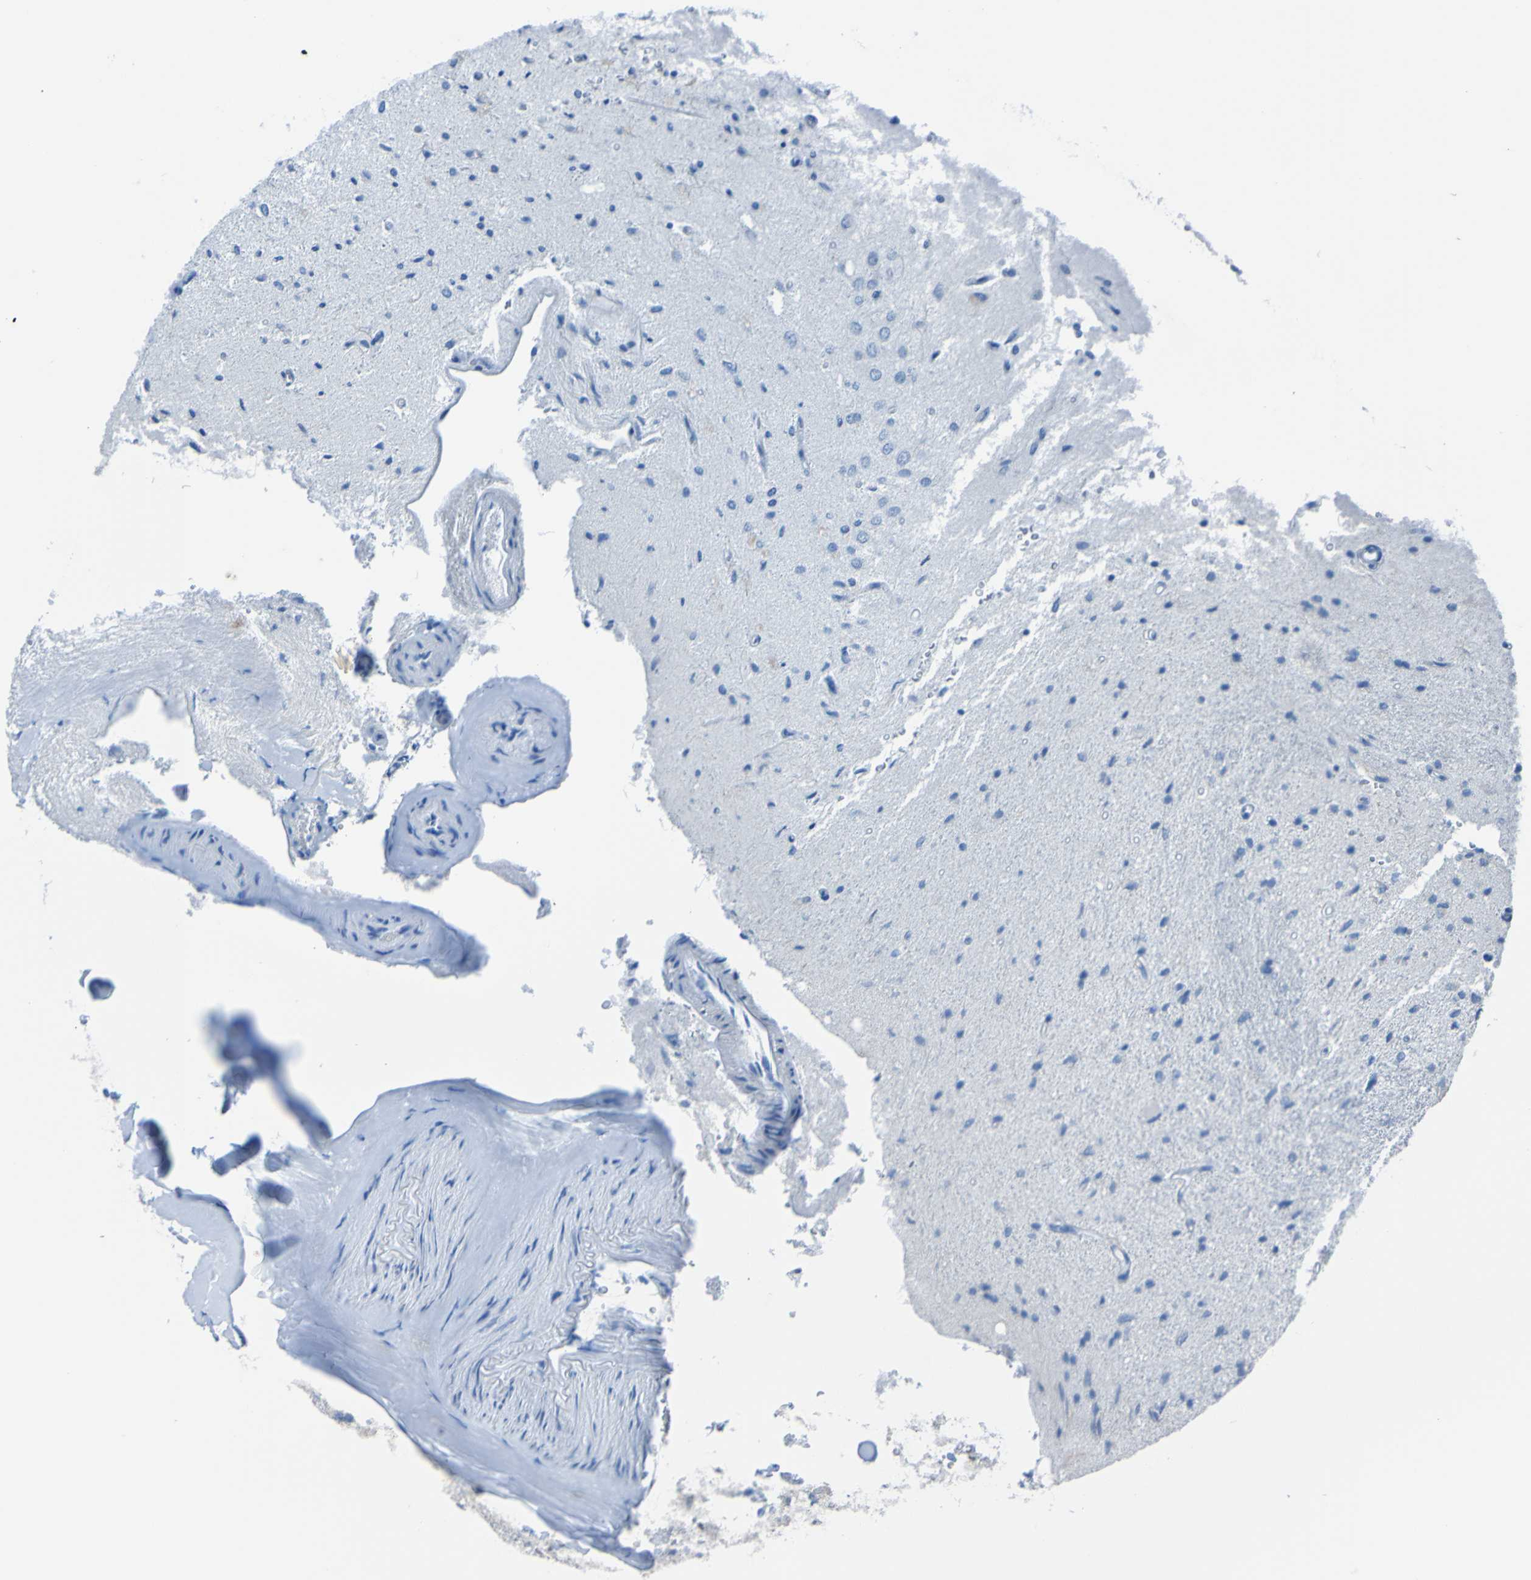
{"staining": {"intensity": "negative", "quantity": "none", "location": "none"}, "tissue": "glioma", "cell_type": "Tumor cells", "image_type": "cancer", "snomed": [{"axis": "morphology", "description": "Glioma, malignant, Low grade"}, {"axis": "topography", "description": "Brain"}], "caption": "Glioma stained for a protein using immunohistochemistry (IHC) exhibits no staining tumor cells.", "gene": "ACMSD", "patient": {"sex": "male", "age": 77}}